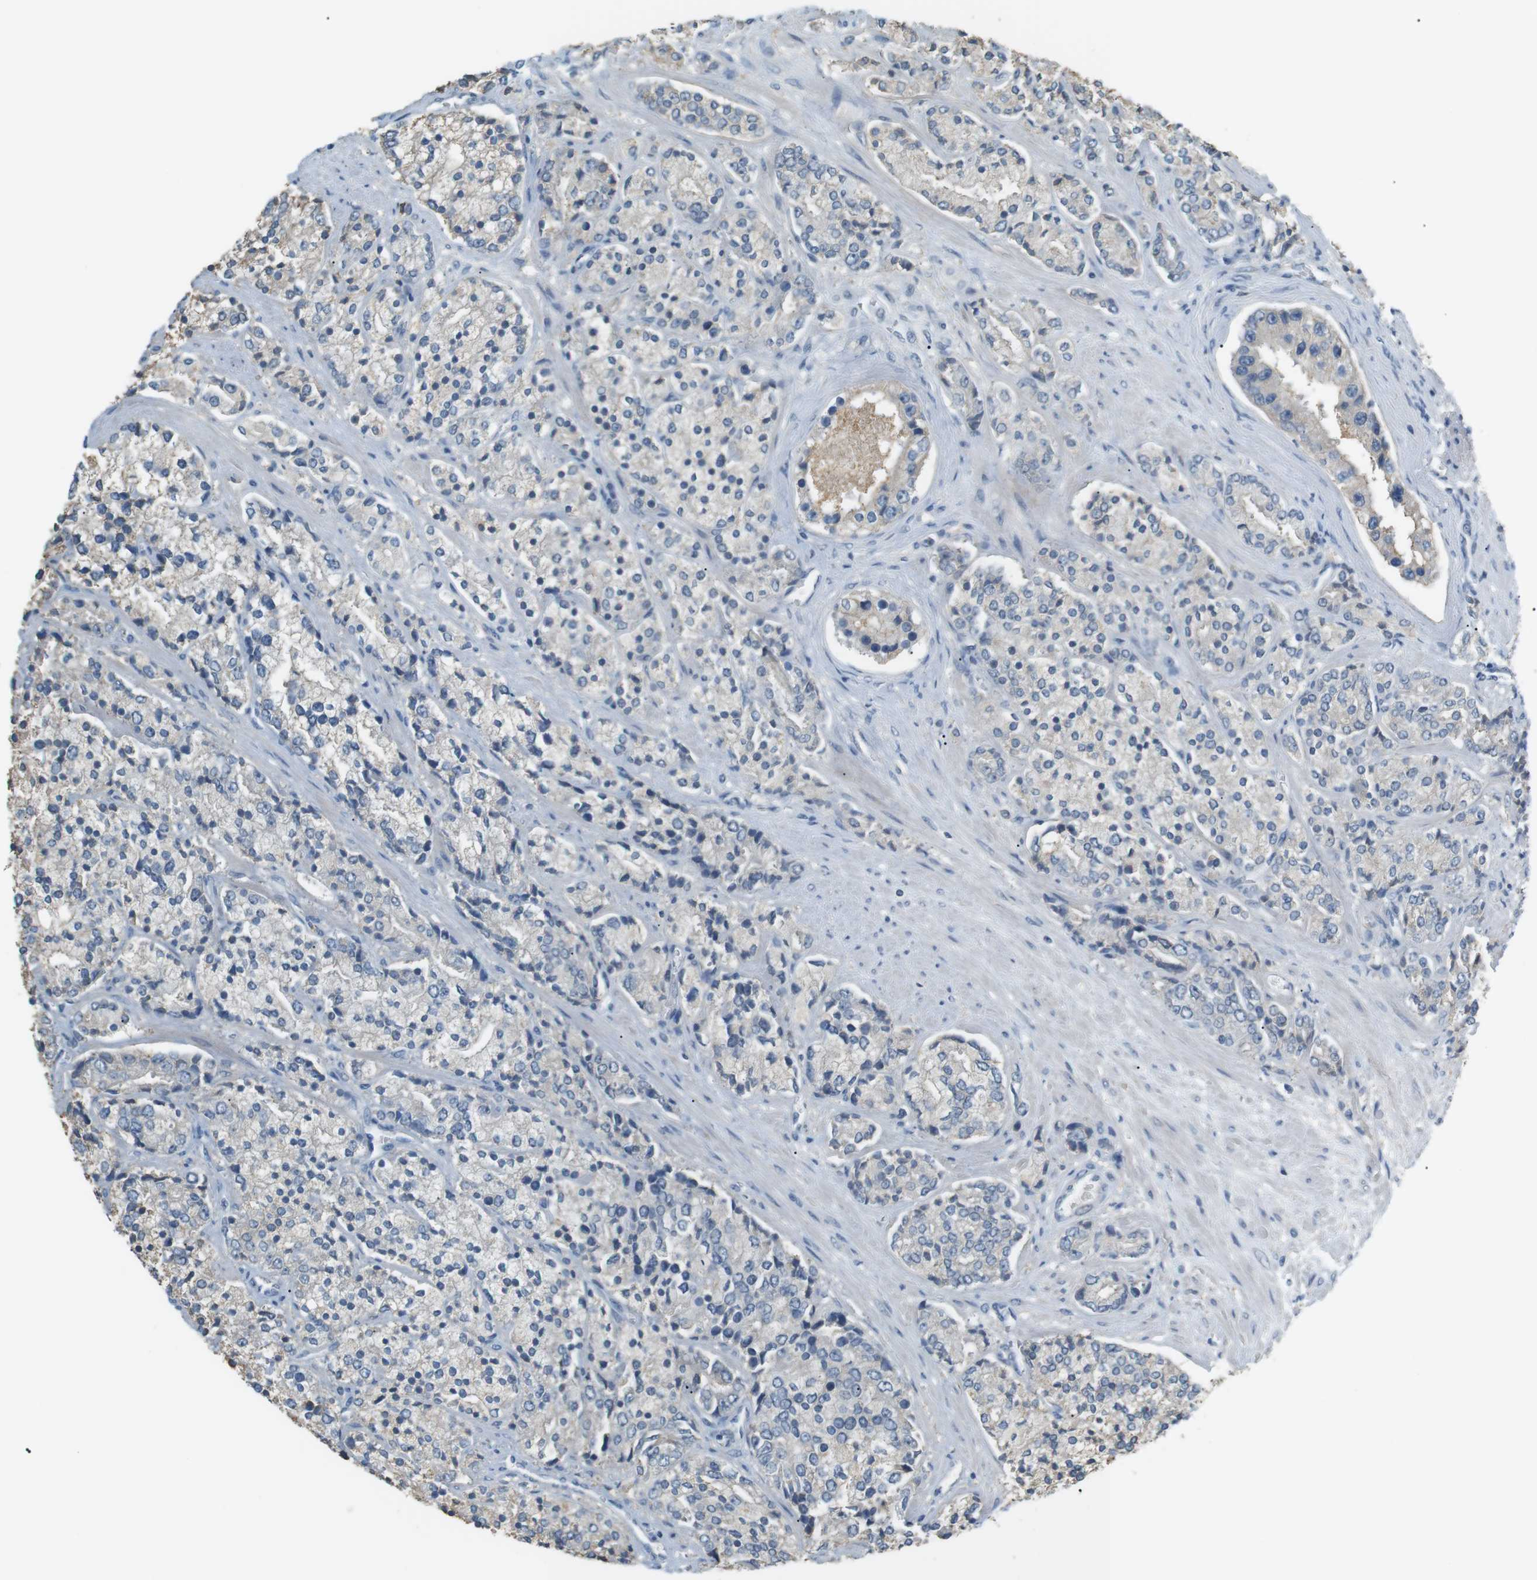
{"staining": {"intensity": "negative", "quantity": "none", "location": "none"}, "tissue": "prostate cancer", "cell_type": "Tumor cells", "image_type": "cancer", "snomed": [{"axis": "morphology", "description": "Adenocarcinoma, High grade"}, {"axis": "topography", "description": "Prostate"}], "caption": "Immunohistochemical staining of prostate high-grade adenocarcinoma shows no significant positivity in tumor cells. (DAB IHC visualized using brightfield microscopy, high magnification).", "gene": "RTN3", "patient": {"sex": "male", "age": 71}}